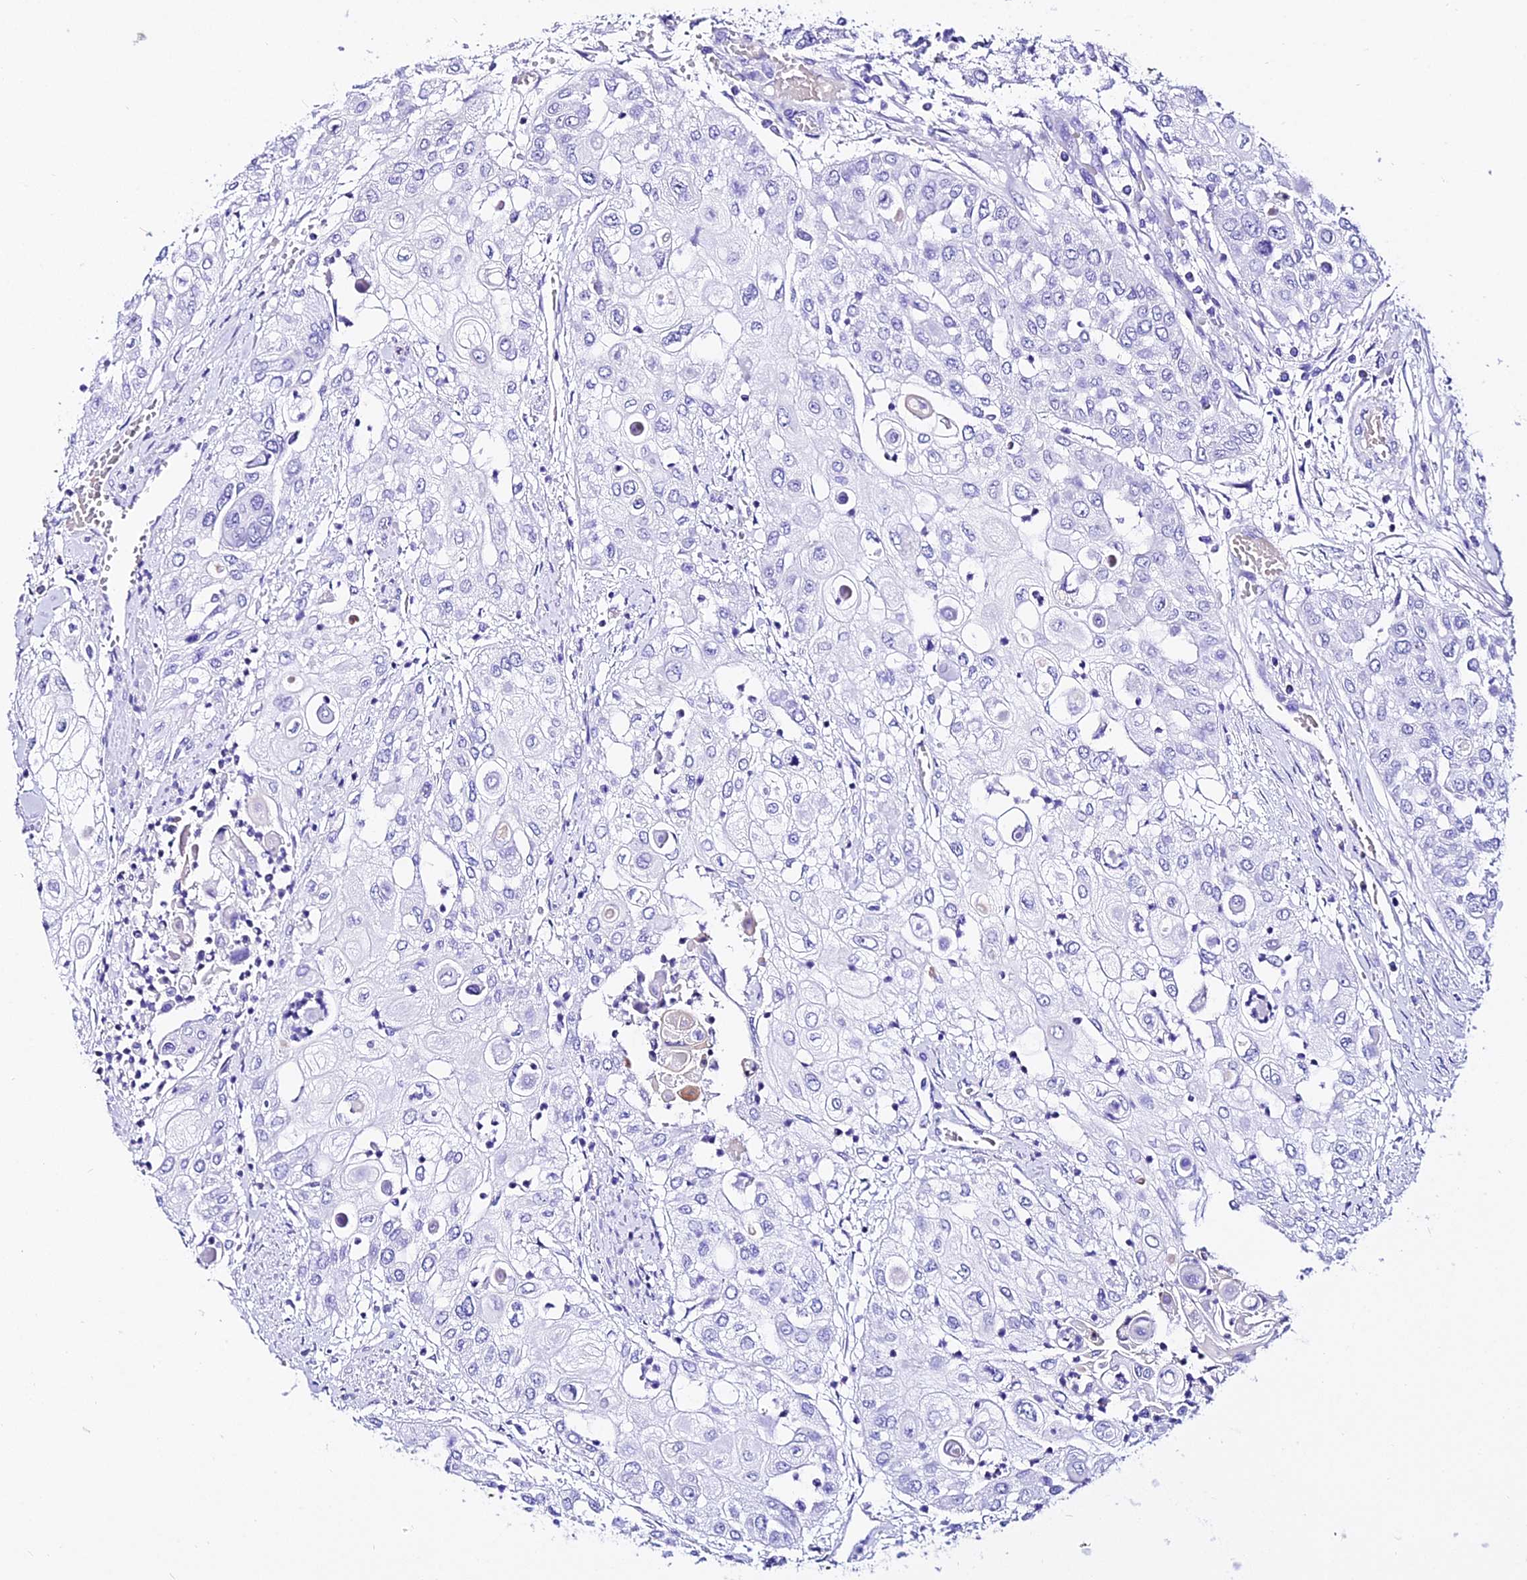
{"staining": {"intensity": "negative", "quantity": "none", "location": "none"}, "tissue": "urothelial cancer", "cell_type": "Tumor cells", "image_type": "cancer", "snomed": [{"axis": "morphology", "description": "Urothelial carcinoma, High grade"}, {"axis": "topography", "description": "Urinary bladder"}], "caption": "A high-resolution image shows immunohistochemistry (IHC) staining of urothelial carcinoma (high-grade), which reveals no significant positivity in tumor cells.", "gene": "DEFB106A", "patient": {"sex": "female", "age": 79}}